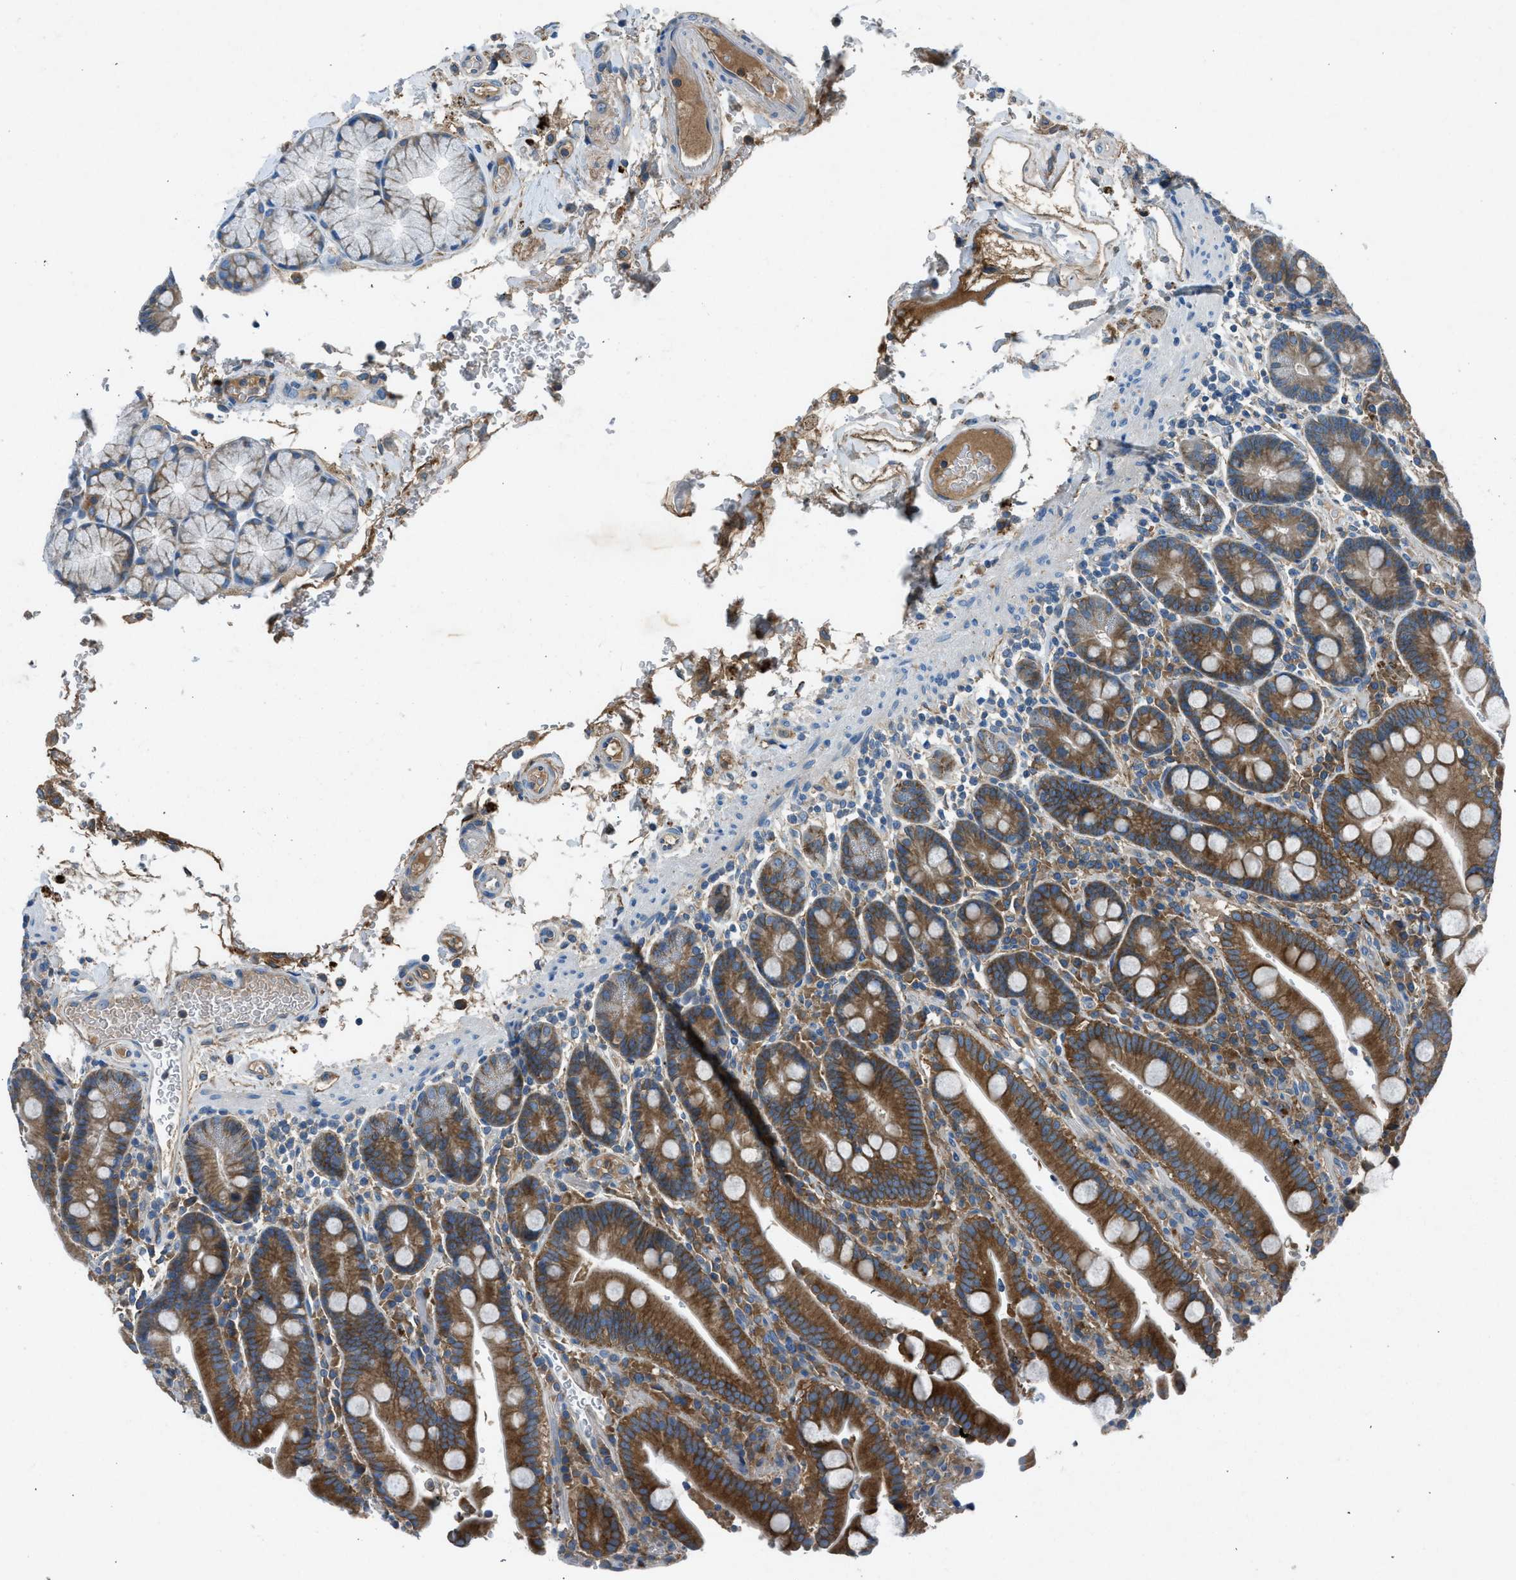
{"staining": {"intensity": "strong", "quantity": ">75%", "location": "cytoplasmic/membranous"}, "tissue": "duodenum", "cell_type": "Glandular cells", "image_type": "normal", "snomed": [{"axis": "morphology", "description": "Normal tissue, NOS"}, {"axis": "topography", "description": "Small intestine, NOS"}], "caption": "A histopathology image of duodenum stained for a protein demonstrates strong cytoplasmic/membranous brown staining in glandular cells.", "gene": "BMP1", "patient": {"sex": "female", "age": 71}}